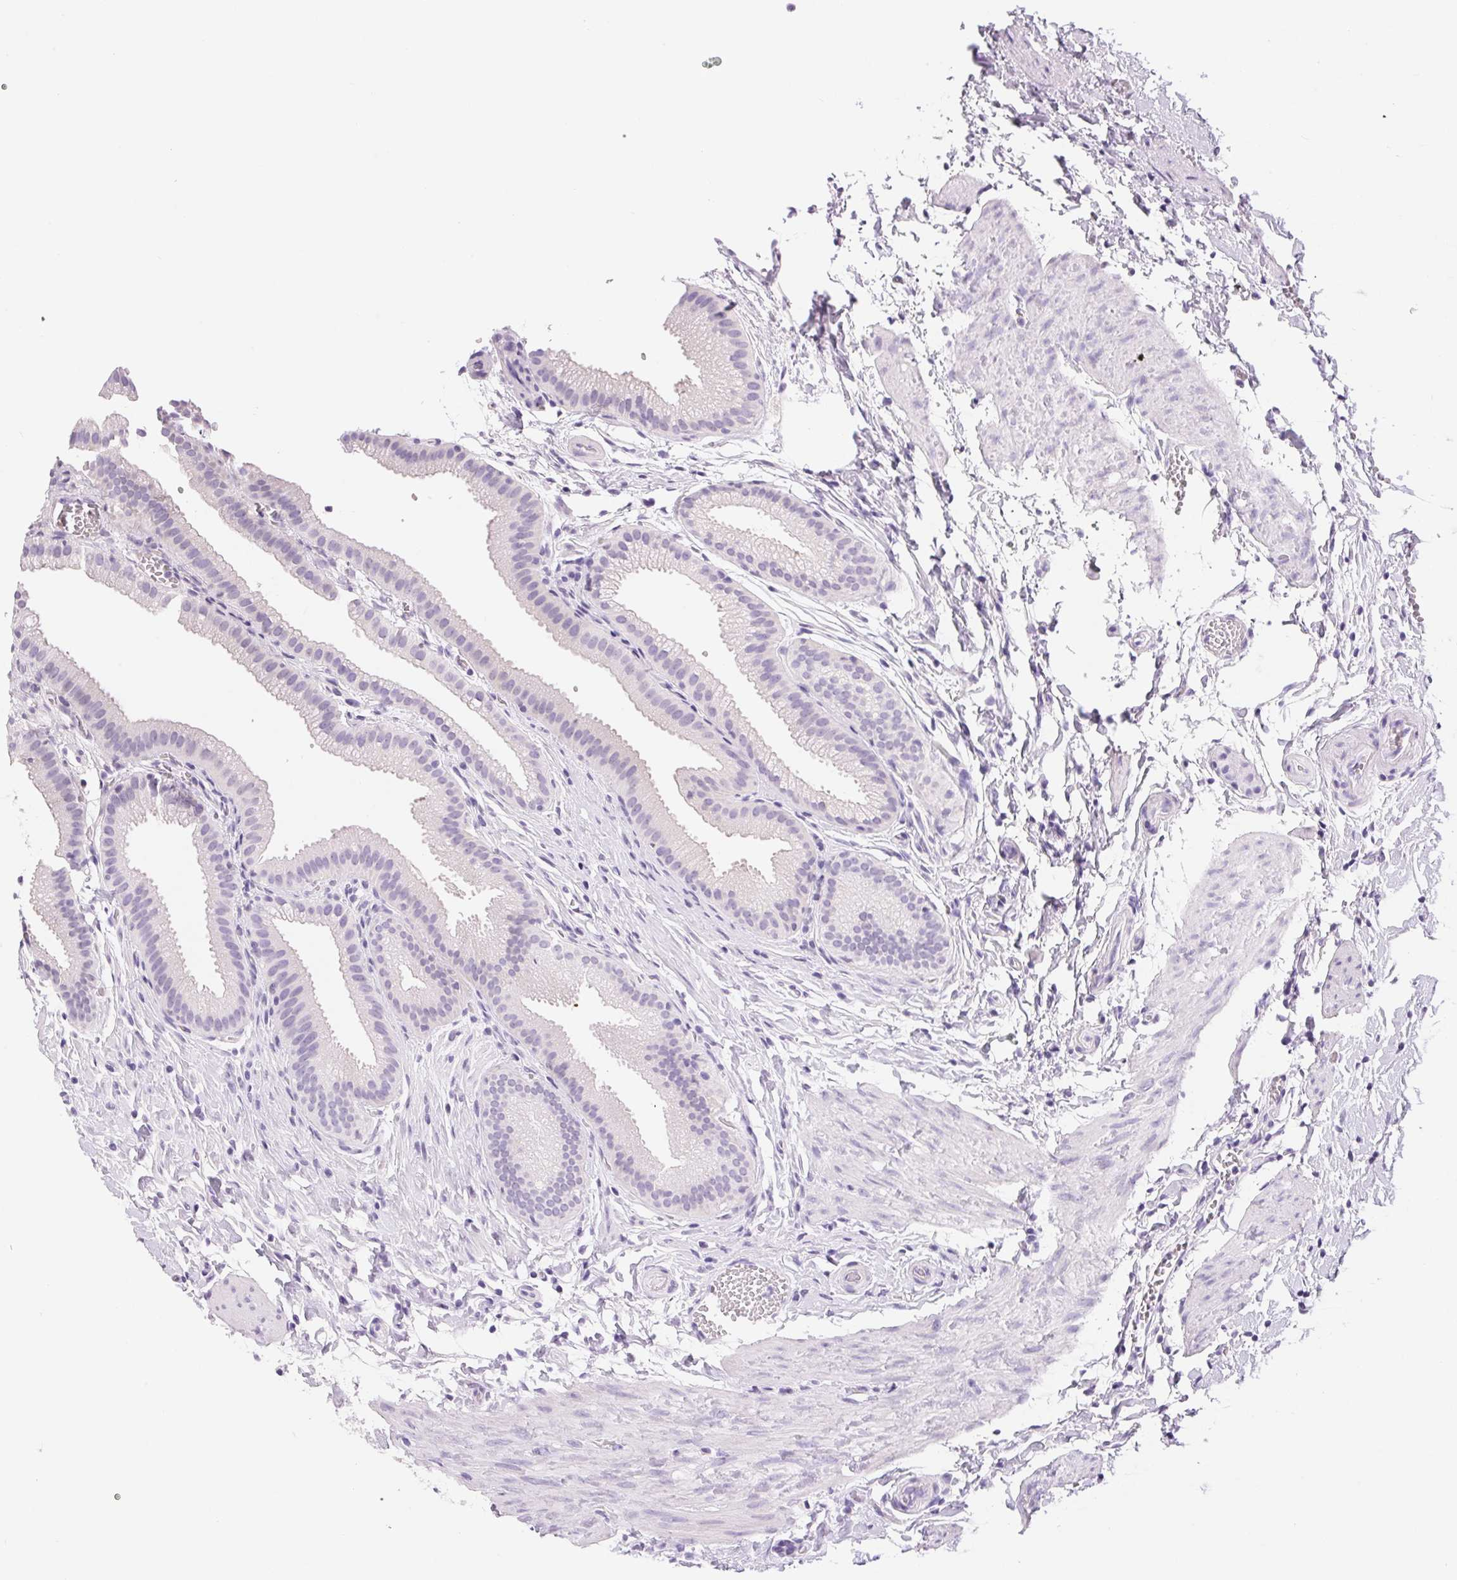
{"staining": {"intensity": "negative", "quantity": "none", "location": "none"}, "tissue": "gallbladder", "cell_type": "Glandular cells", "image_type": "normal", "snomed": [{"axis": "morphology", "description": "Normal tissue, NOS"}, {"axis": "topography", "description": "Gallbladder"}], "caption": "Immunohistochemistry micrograph of benign gallbladder: gallbladder stained with DAB (3,3'-diaminobenzidine) shows no significant protein staining in glandular cells. (DAB (3,3'-diaminobenzidine) IHC with hematoxylin counter stain).", "gene": "ASGR2", "patient": {"sex": "female", "age": 63}}